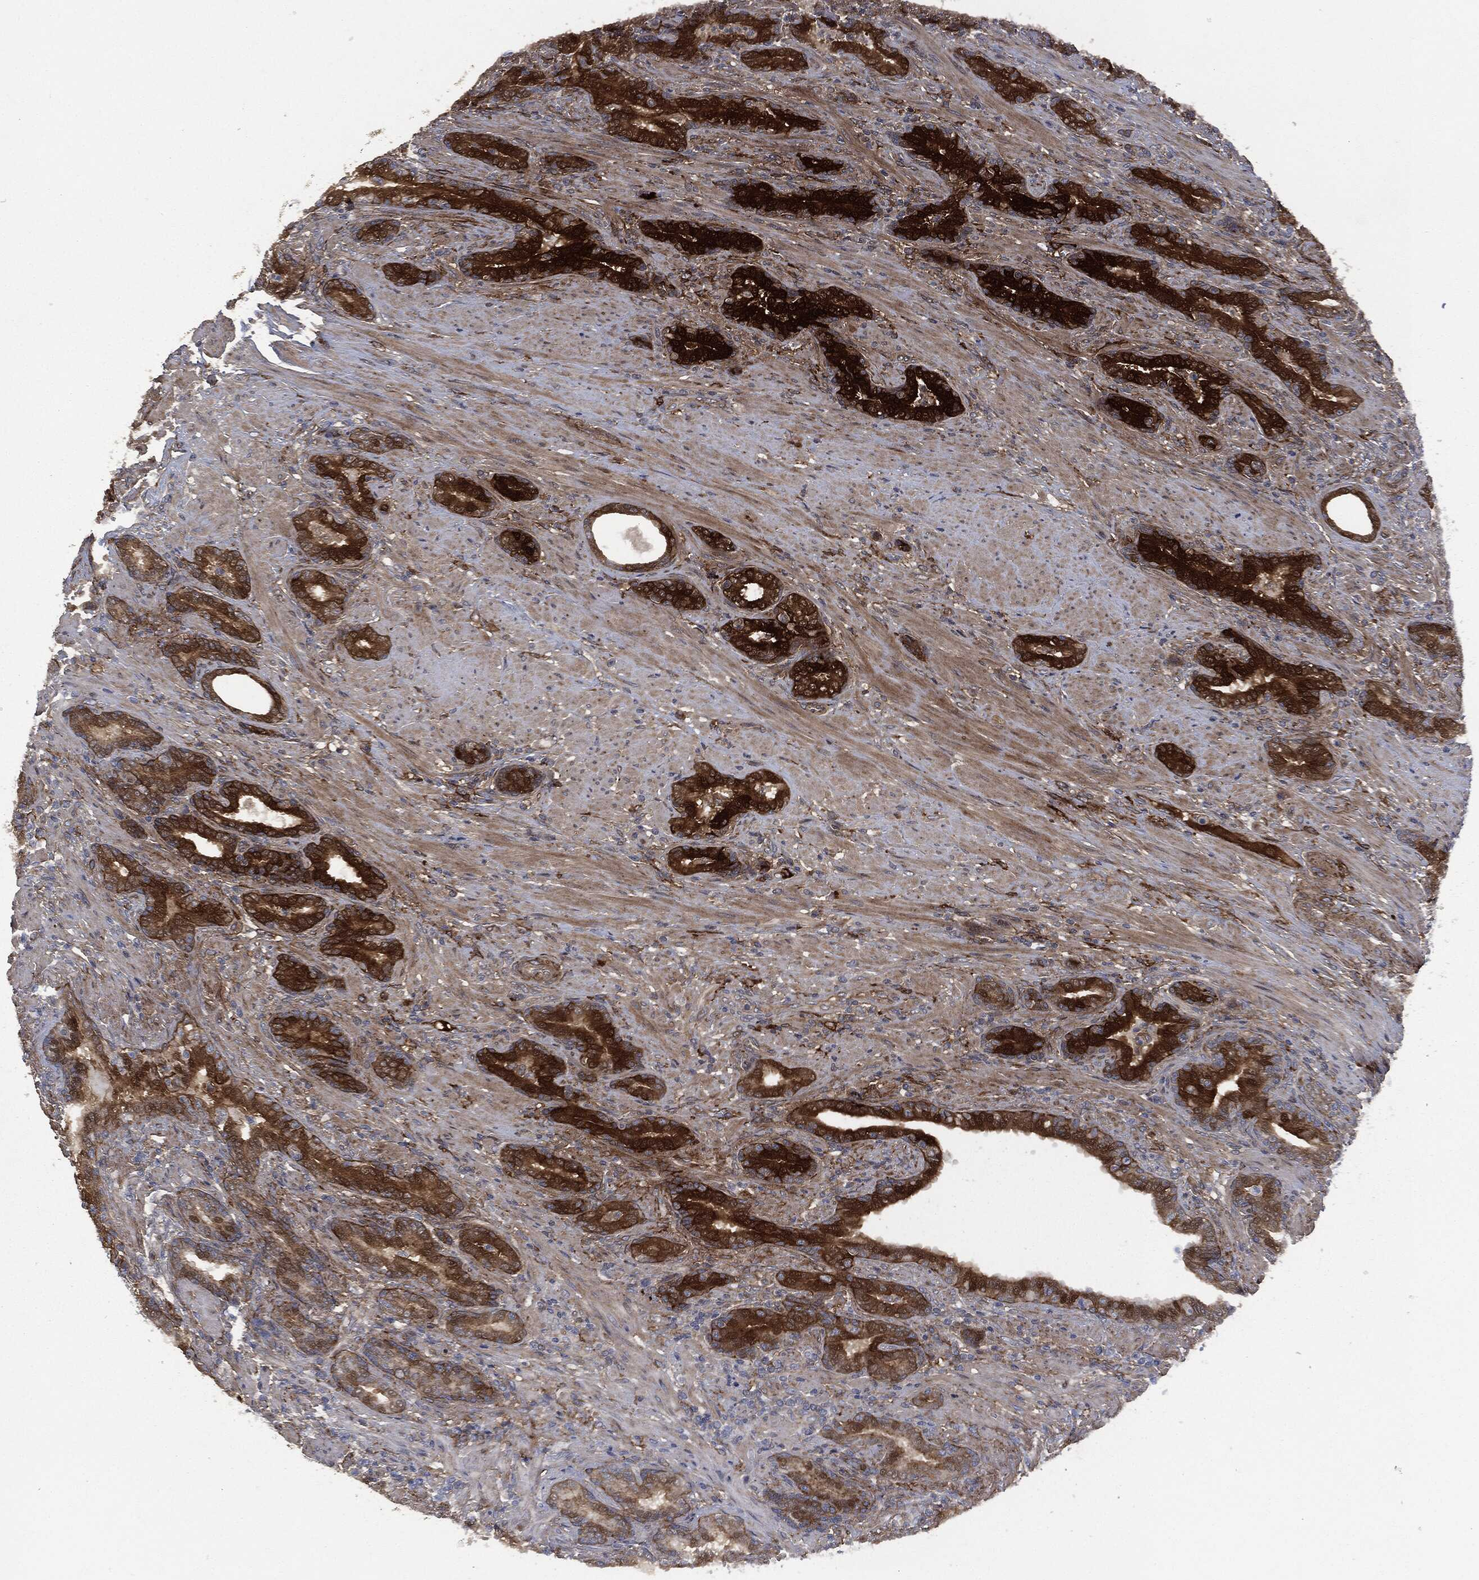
{"staining": {"intensity": "strong", "quantity": ">75%", "location": "cytoplasmic/membranous"}, "tissue": "prostate cancer", "cell_type": "Tumor cells", "image_type": "cancer", "snomed": [{"axis": "morphology", "description": "Adenocarcinoma, Low grade"}, {"axis": "topography", "description": "Prostate"}], "caption": "Immunohistochemistry image of low-grade adenocarcinoma (prostate) stained for a protein (brown), which exhibits high levels of strong cytoplasmic/membranous positivity in about >75% of tumor cells.", "gene": "CRABP2", "patient": {"sex": "male", "age": 68}}